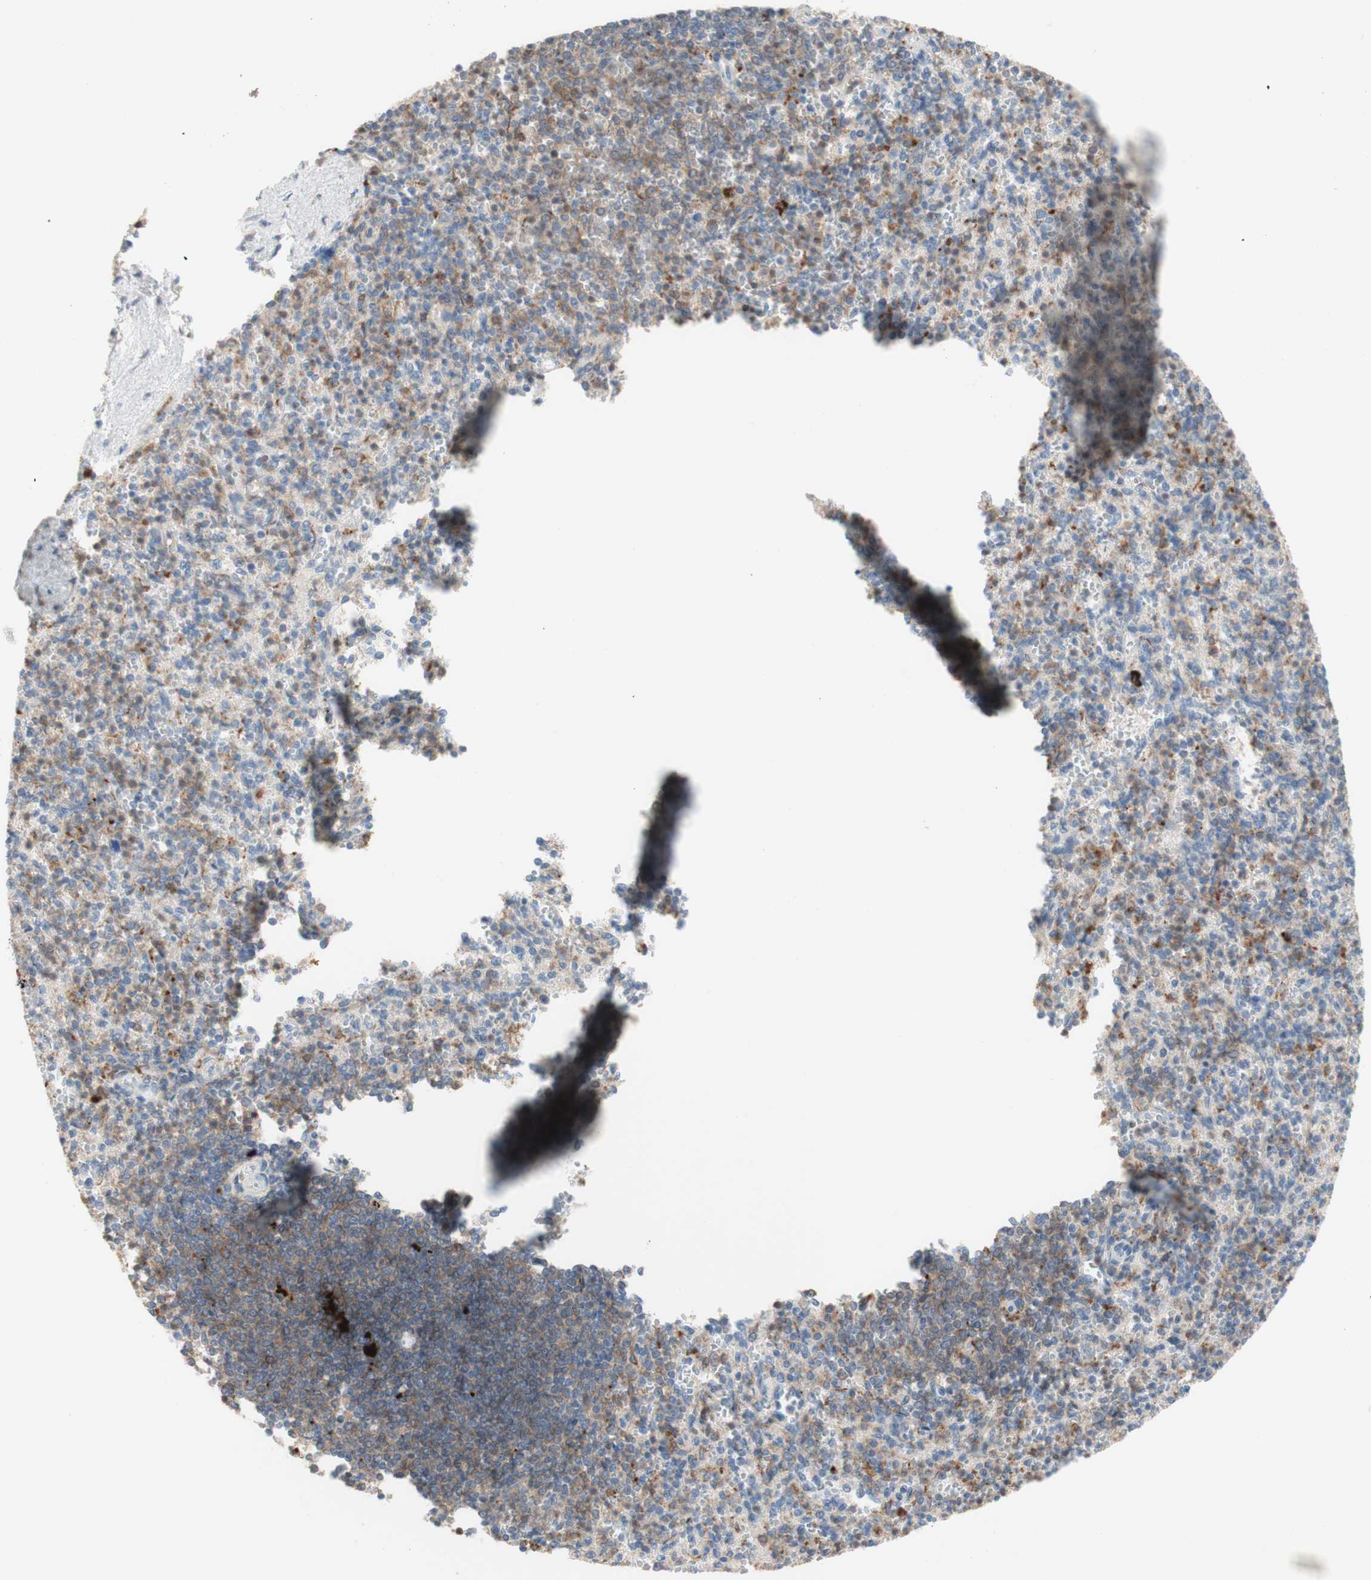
{"staining": {"intensity": "moderate", "quantity": "25%-75%", "location": "cytoplasmic/membranous"}, "tissue": "spleen", "cell_type": "Cells in red pulp", "image_type": "normal", "snomed": [{"axis": "morphology", "description": "Normal tissue, NOS"}, {"axis": "topography", "description": "Spleen"}], "caption": "This is a photomicrograph of immunohistochemistry staining of benign spleen, which shows moderate staining in the cytoplasmic/membranous of cells in red pulp.", "gene": "GAPT", "patient": {"sex": "female", "age": 74}}